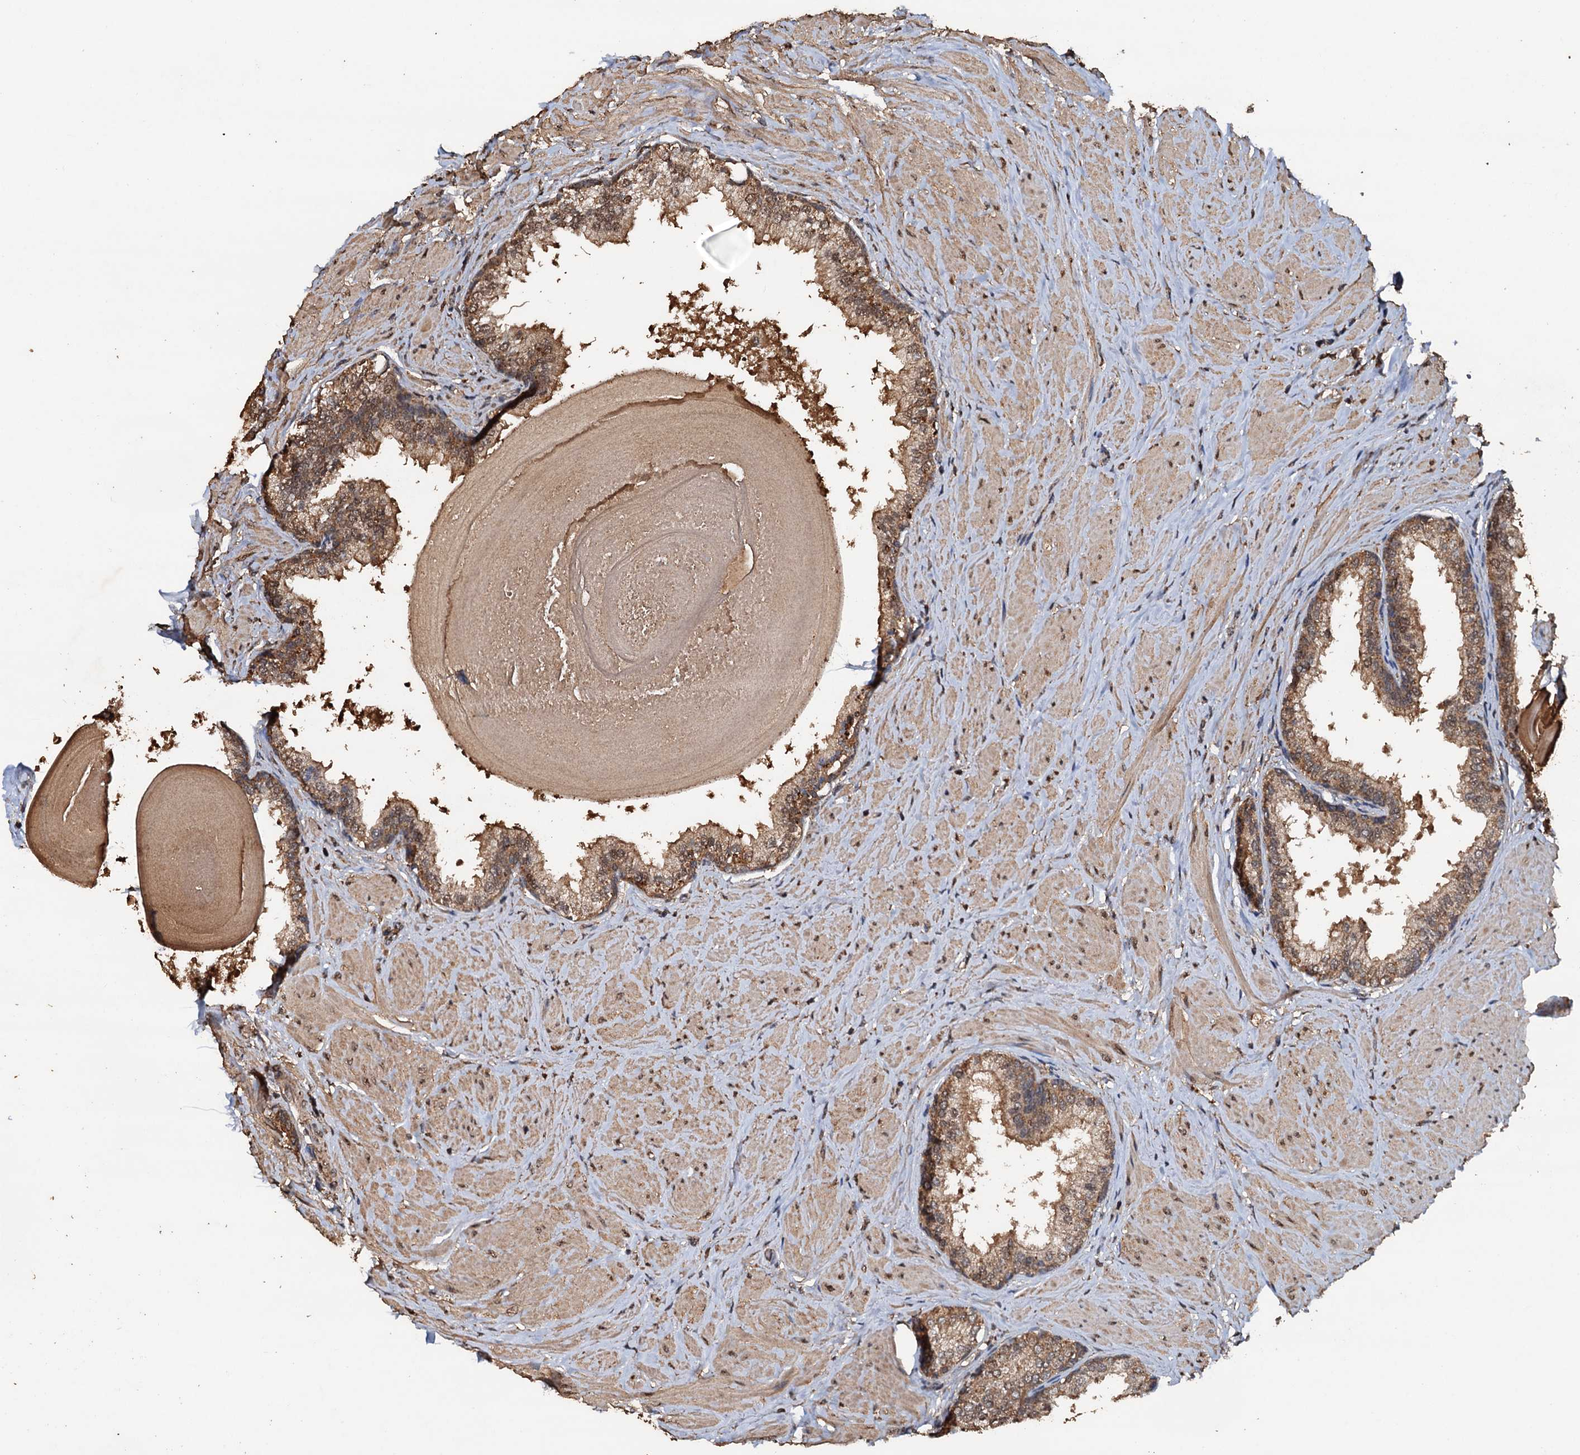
{"staining": {"intensity": "moderate", "quantity": ">75%", "location": "cytoplasmic/membranous,nuclear"}, "tissue": "prostate", "cell_type": "Glandular cells", "image_type": "normal", "snomed": [{"axis": "morphology", "description": "Normal tissue, NOS"}, {"axis": "topography", "description": "Prostate"}], "caption": "An image of prostate stained for a protein reveals moderate cytoplasmic/membranous,nuclear brown staining in glandular cells.", "gene": "PSMD9", "patient": {"sex": "male", "age": 48}}